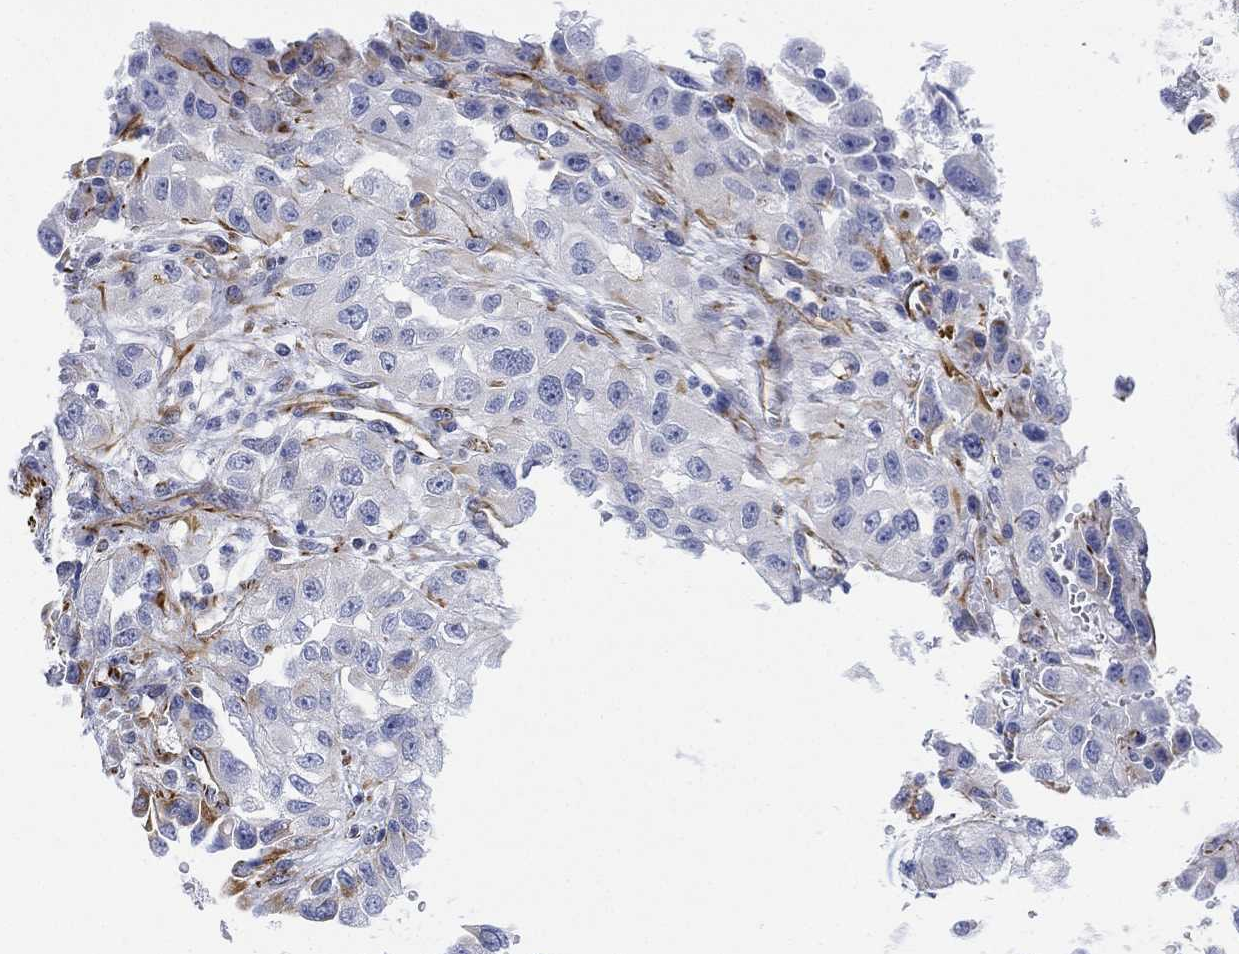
{"staining": {"intensity": "weak", "quantity": "<25%", "location": "cytoplasmic/membranous"}, "tissue": "renal cancer", "cell_type": "Tumor cells", "image_type": "cancer", "snomed": [{"axis": "morphology", "description": "Adenocarcinoma, NOS"}, {"axis": "topography", "description": "Kidney"}], "caption": "Immunohistochemistry (IHC) of human renal adenocarcinoma exhibits no positivity in tumor cells.", "gene": "PSKH2", "patient": {"sex": "male", "age": 64}}